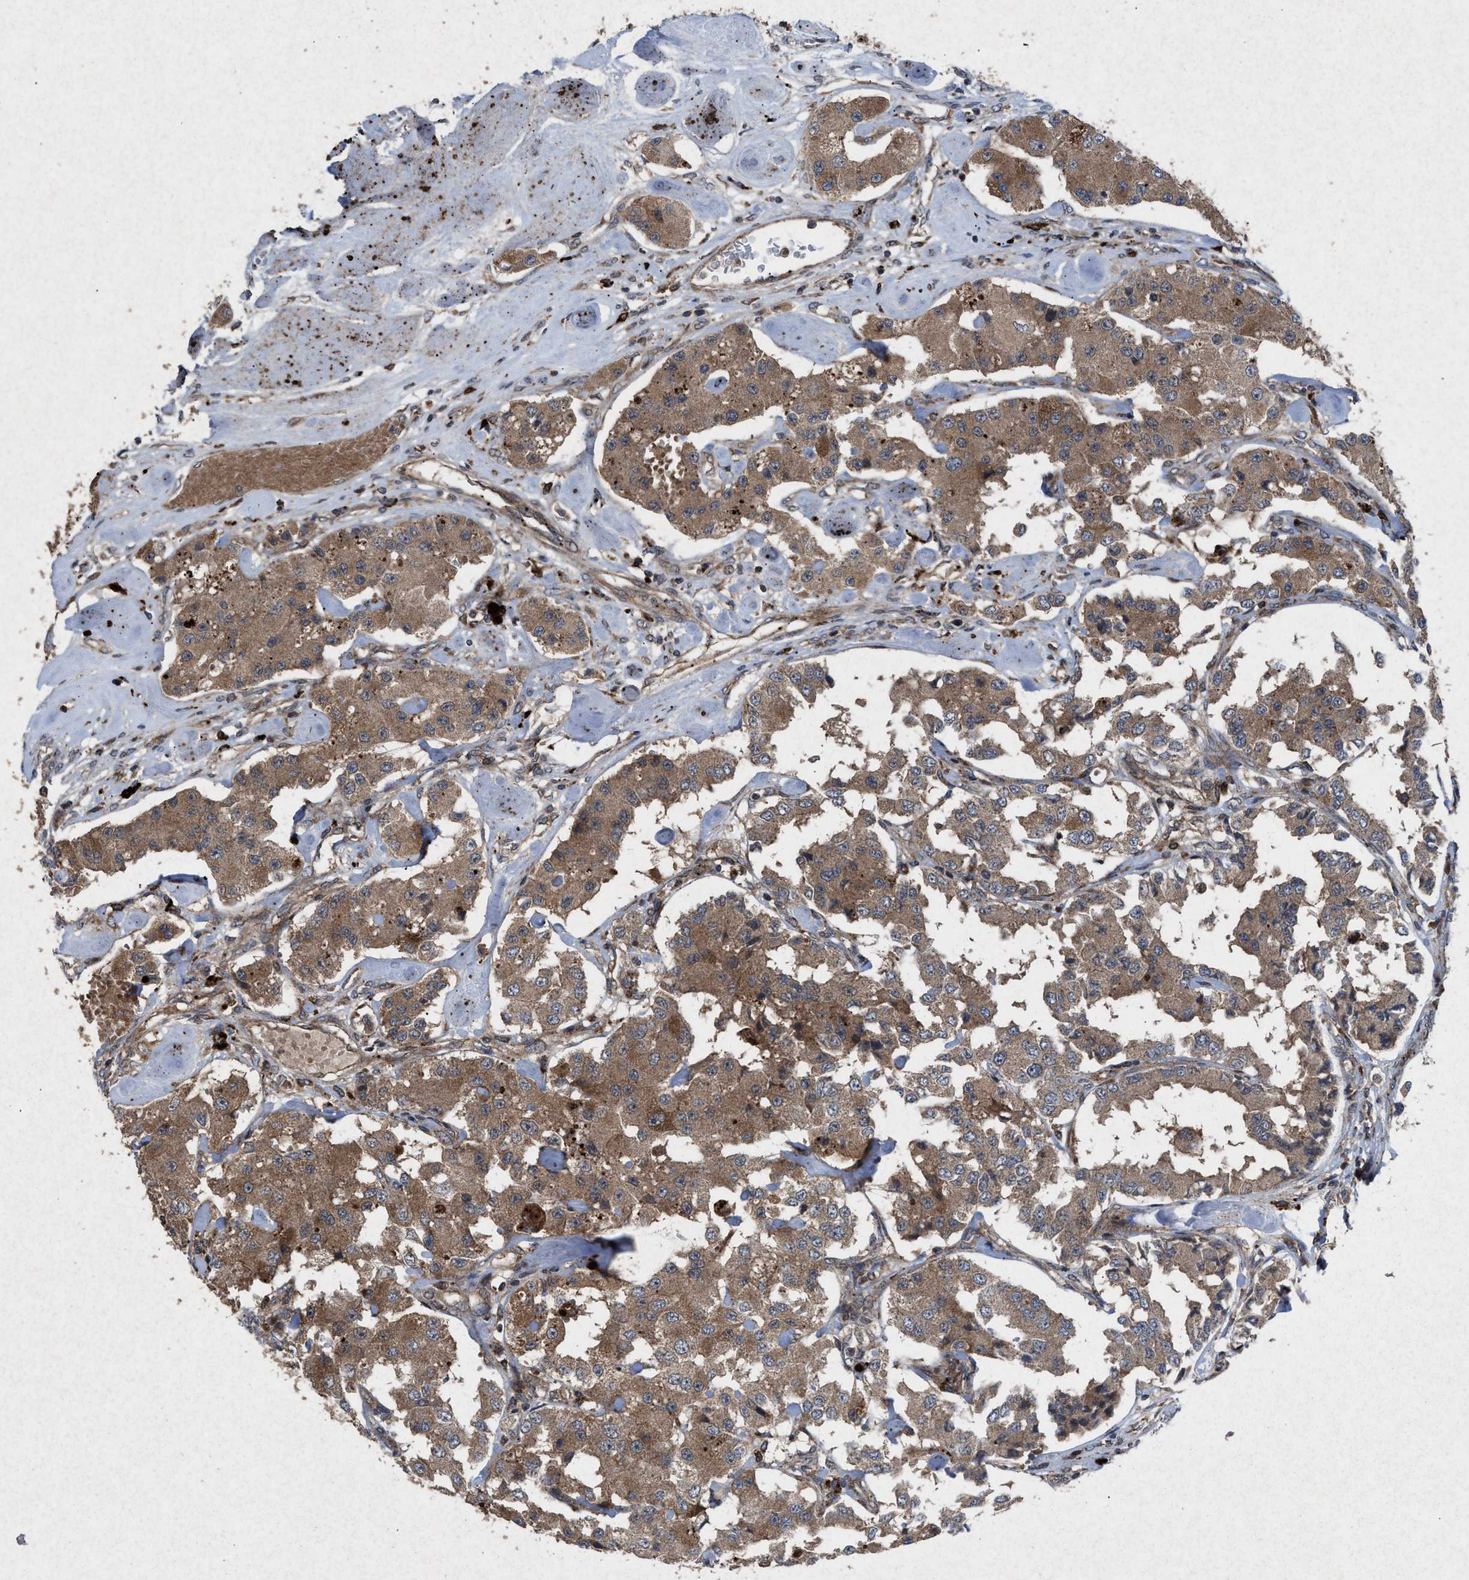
{"staining": {"intensity": "moderate", "quantity": ">75%", "location": "cytoplasmic/membranous"}, "tissue": "carcinoid", "cell_type": "Tumor cells", "image_type": "cancer", "snomed": [{"axis": "morphology", "description": "Carcinoid, malignant, NOS"}, {"axis": "topography", "description": "Pancreas"}], "caption": "The immunohistochemical stain shows moderate cytoplasmic/membranous staining in tumor cells of carcinoid (malignant) tissue.", "gene": "MSI2", "patient": {"sex": "male", "age": 41}}